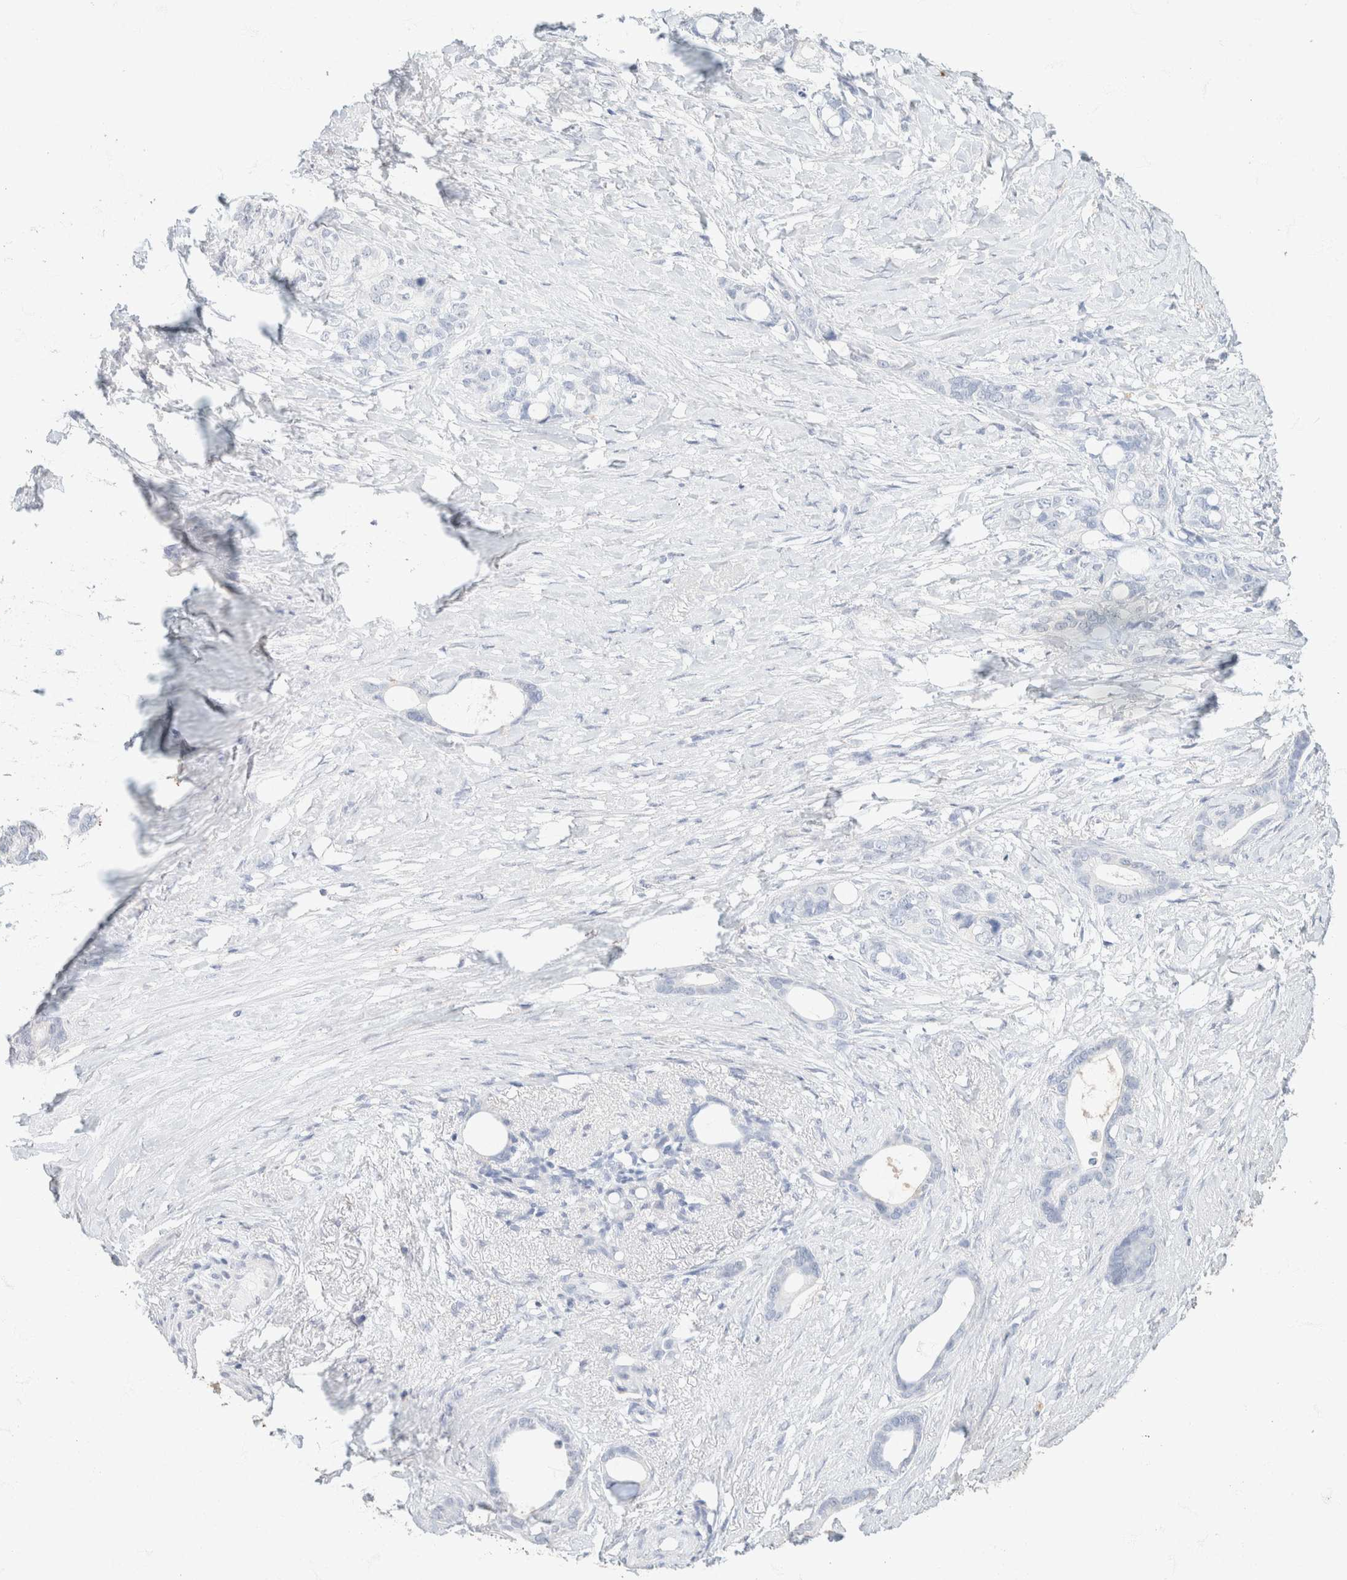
{"staining": {"intensity": "negative", "quantity": "none", "location": "none"}, "tissue": "stomach cancer", "cell_type": "Tumor cells", "image_type": "cancer", "snomed": [{"axis": "morphology", "description": "Adenocarcinoma, NOS"}, {"axis": "topography", "description": "Stomach"}], "caption": "High magnification brightfield microscopy of stomach adenocarcinoma stained with DAB (brown) and counterstained with hematoxylin (blue): tumor cells show no significant expression.", "gene": "CA12", "patient": {"sex": "female", "age": 75}}